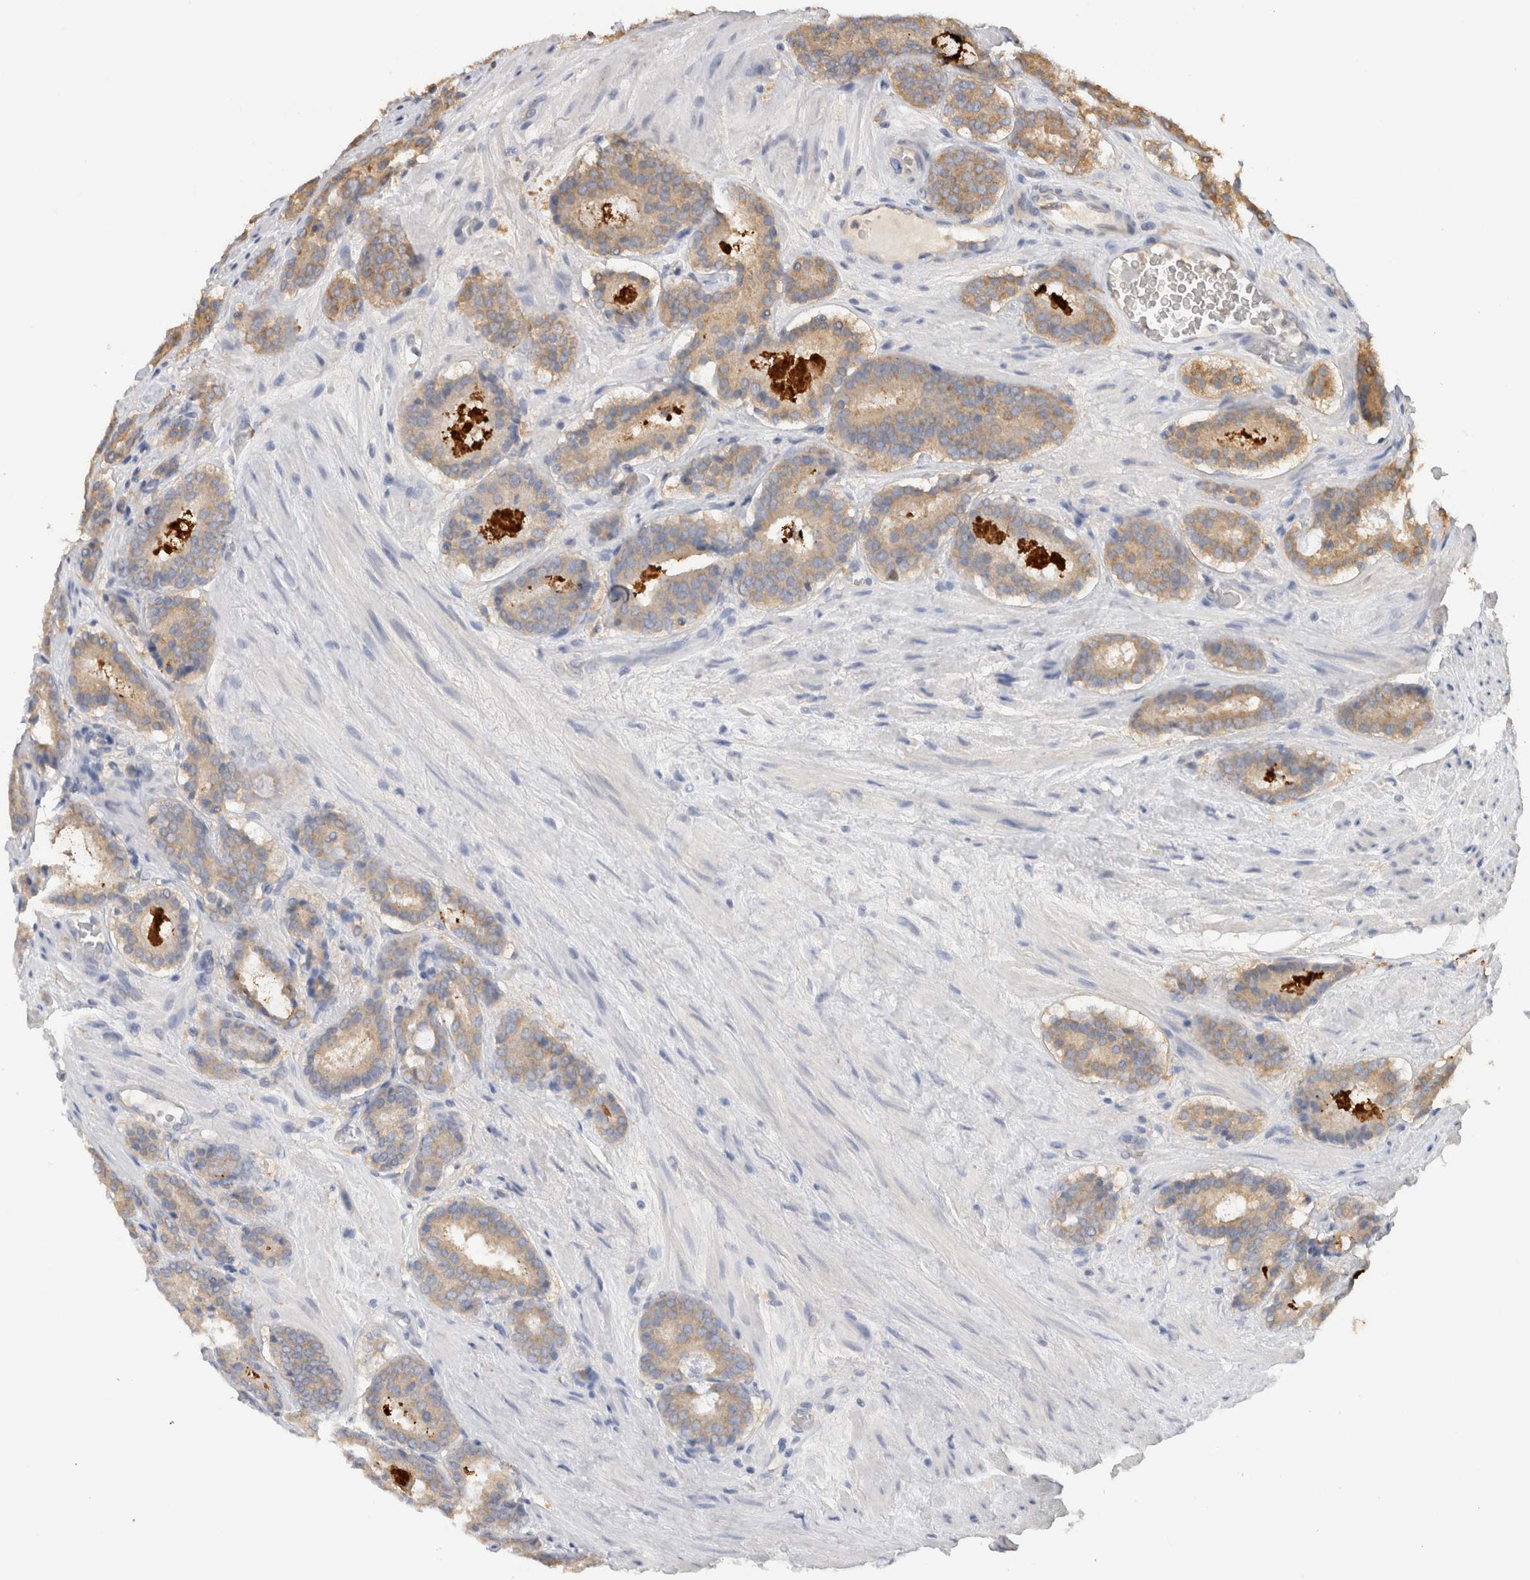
{"staining": {"intensity": "weak", "quantity": "25%-75%", "location": "cytoplasmic/membranous"}, "tissue": "prostate cancer", "cell_type": "Tumor cells", "image_type": "cancer", "snomed": [{"axis": "morphology", "description": "Adenocarcinoma, Low grade"}, {"axis": "topography", "description": "Prostate"}], "caption": "Prostate cancer (adenocarcinoma (low-grade)) stained with a brown dye shows weak cytoplasmic/membranous positive expression in about 25%-75% of tumor cells.", "gene": "GAS1", "patient": {"sex": "male", "age": 69}}